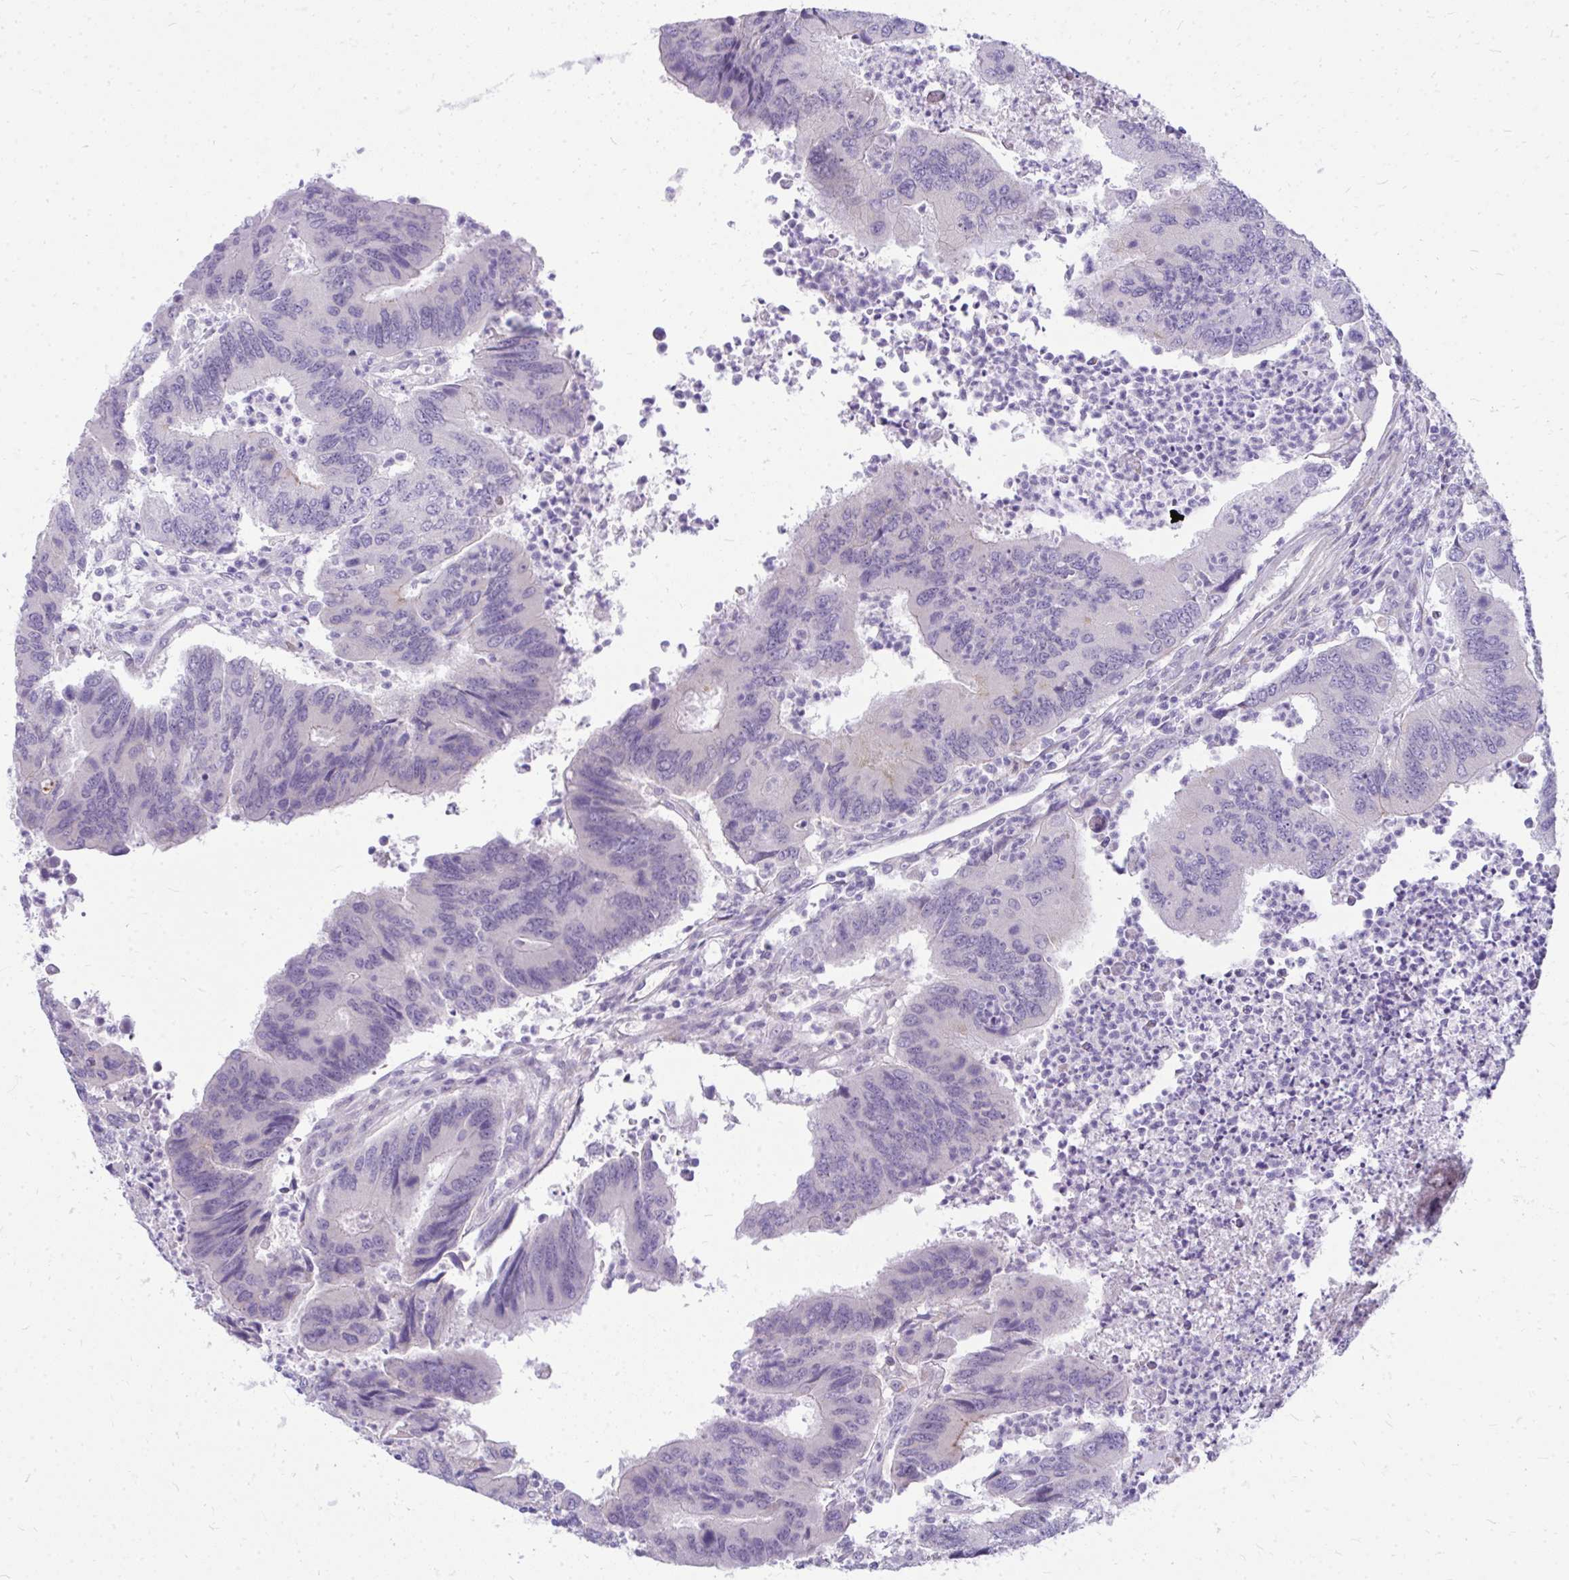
{"staining": {"intensity": "negative", "quantity": "none", "location": "none"}, "tissue": "colorectal cancer", "cell_type": "Tumor cells", "image_type": "cancer", "snomed": [{"axis": "morphology", "description": "Adenocarcinoma, NOS"}, {"axis": "topography", "description": "Colon"}], "caption": "Colorectal cancer (adenocarcinoma) stained for a protein using immunohistochemistry (IHC) reveals no positivity tumor cells.", "gene": "ZSCAN25", "patient": {"sex": "female", "age": 67}}